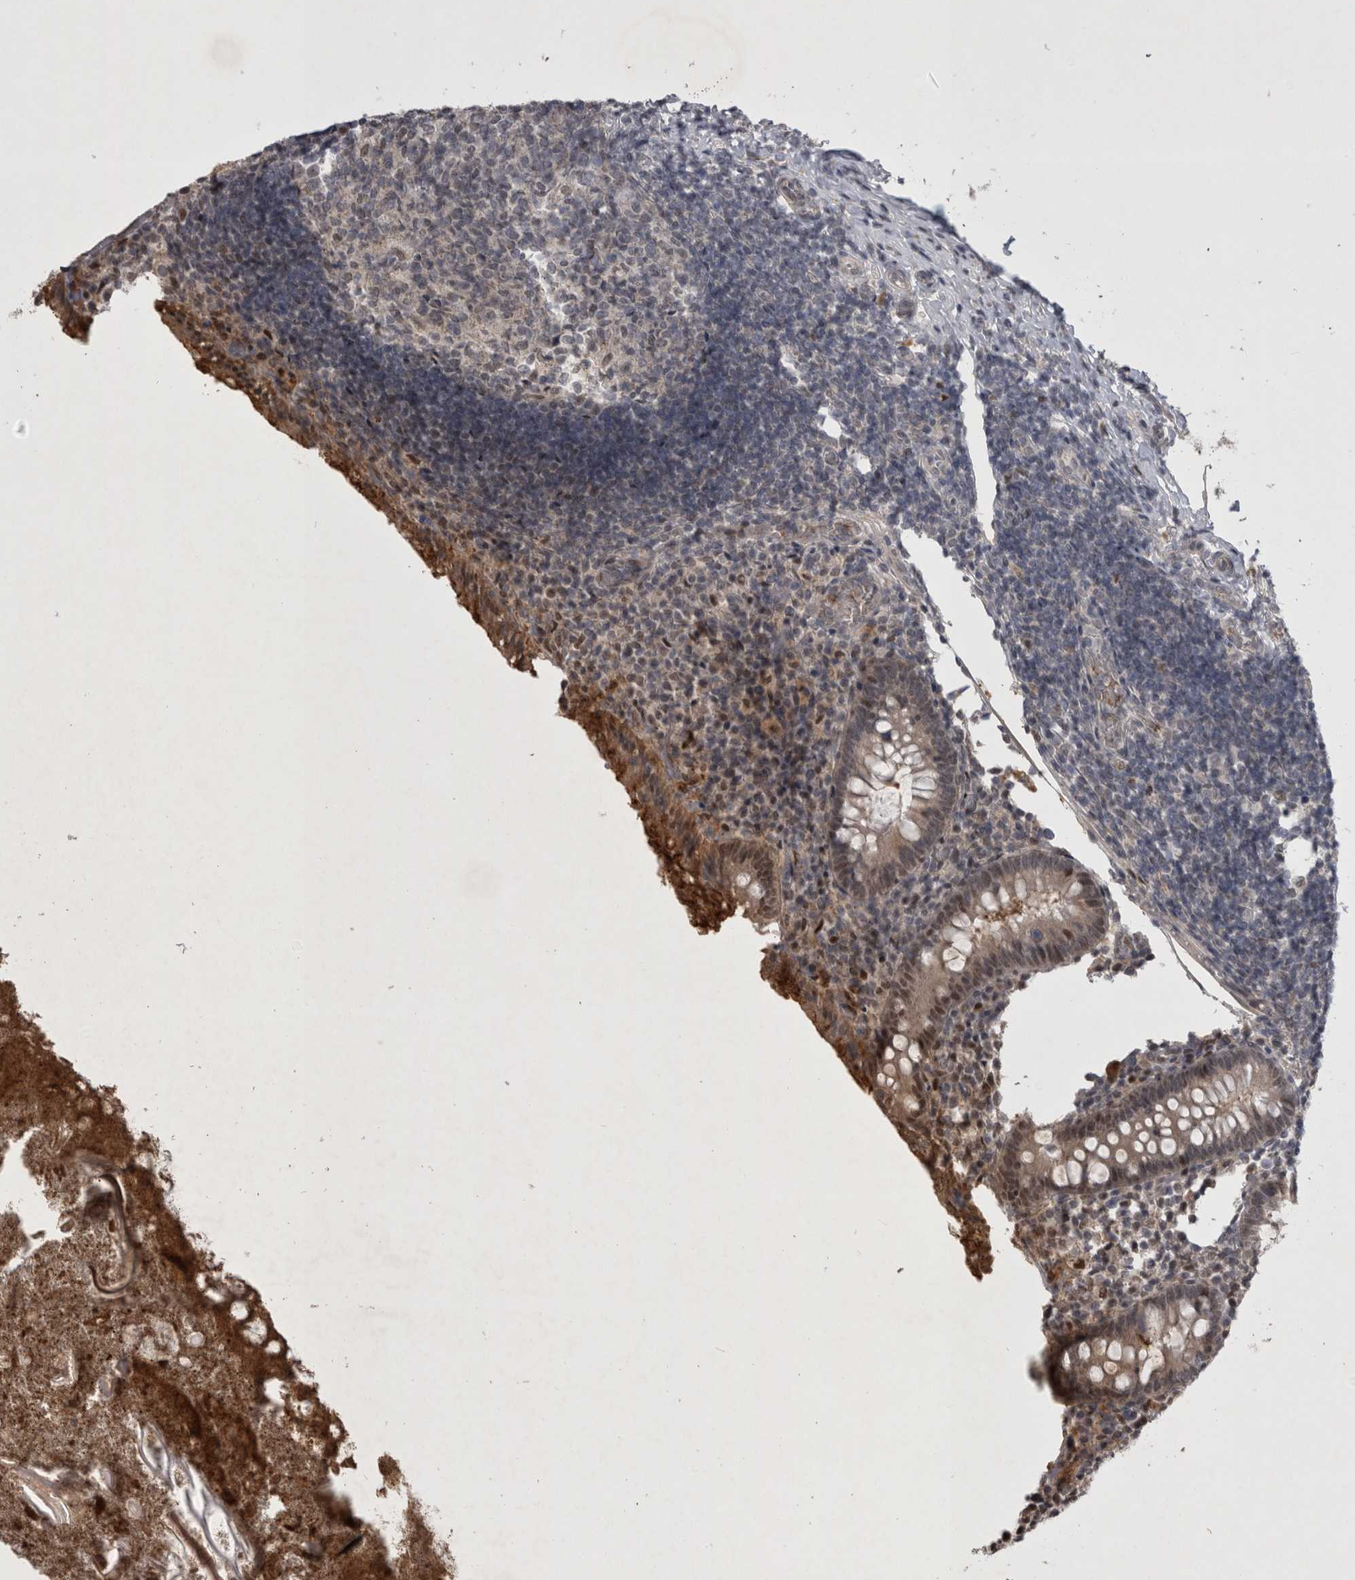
{"staining": {"intensity": "moderate", "quantity": "25%-75%", "location": "cytoplasmic/membranous,nuclear"}, "tissue": "appendix", "cell_type": "Glandular cells", "image_type": "normal", "snomed": [{"axis": "morphology", "description": "Normal tissue, NOS"}, {"axis": "topography", "description": "Appendix"}], "caption": "This image shows benign appendix stained with IHC to label a protein in brown. The cytoplasmic/membranous,nuclear of glandular cells show moderate positivity for the protein. Nuclei are counter-stained blue.", "gene": "IFI44", "patient": {"sex": "female", "age": 17}}